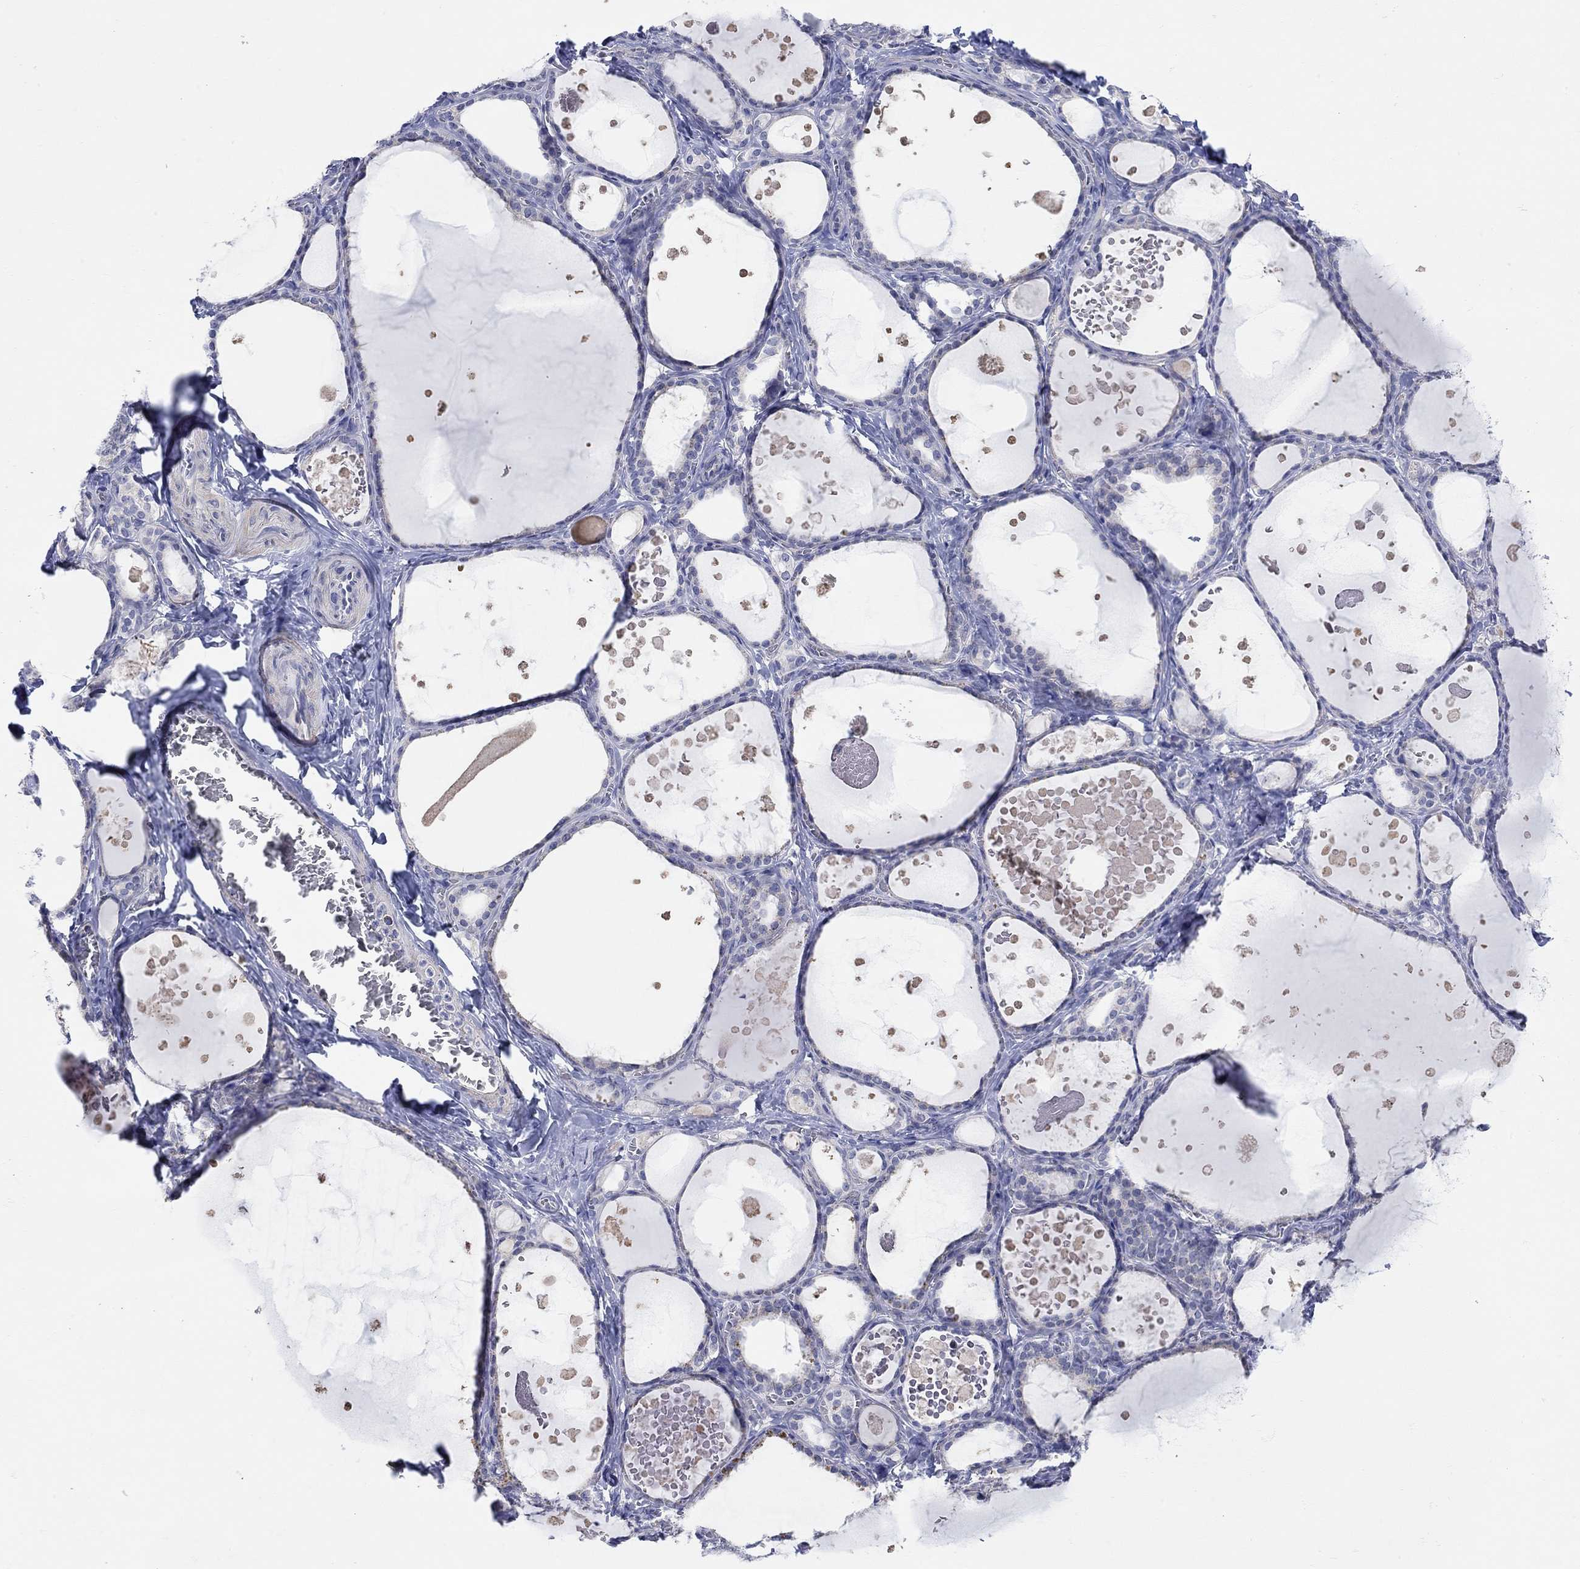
{"staining": {"intensity": "negative", "quantity": "none", "location": "none"}, "tissue": "thyroid gland", "cell_type": "Glandular cells", "image_type": "normal", "snomed": [{"axis": "morphology", "description": "Normal tissue, NOS"}, {"axis": "topography", "description": "Thyroid gland"}], "caption": "Immunohistochemistry (IHC) histopathology image of normal thyroid gland: thyroid gland stained with DAB (3,3'-diaminobenzidine) reveals no significant protein positivity in glandular cells. (DAB (3,3'-diaminobenzidine) immunohistochemistry visualized using brightfield microscopy, high magnification).", "gene": "KRT222", "patient": {"sex": "female", "age": 56}}